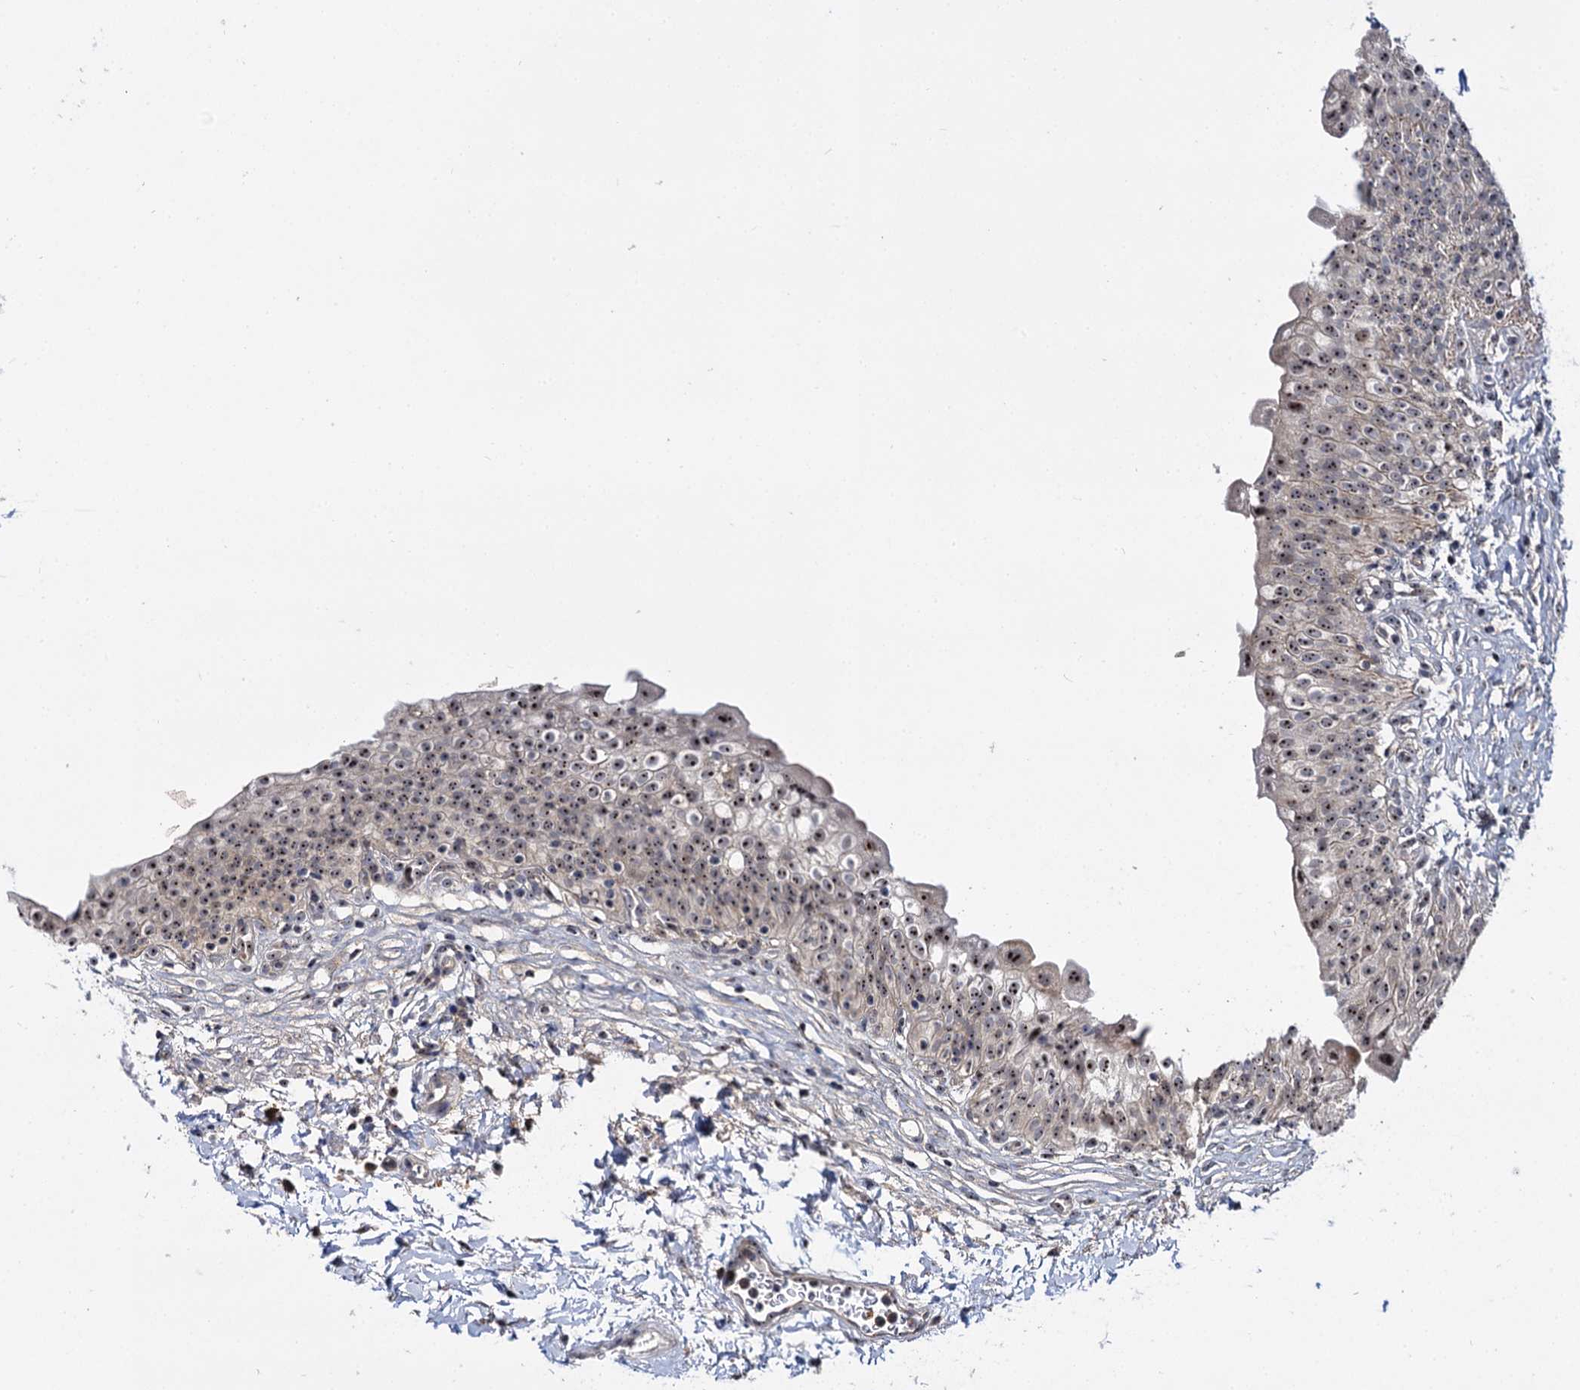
{"staining": {"intensity": "moderate", "quantity": ">75%", "location": "nuclear"}, "tissue": "urinary bladder", "cell_type": "Urothelial cells", "image_type": "normal", "snomed": [{"axis": "morphology", "description": "Normal tissue, NOS"}, {"axis": "topography", "description": "Urinary bladder"}], "caption": "A medium amount of moderate nuclear positivity is appreciated in approximately >75% of urothelial cells in normal urinary bladder.", "gene": "SUPT20H", "patient": {"sex": "male", "age": 55}}